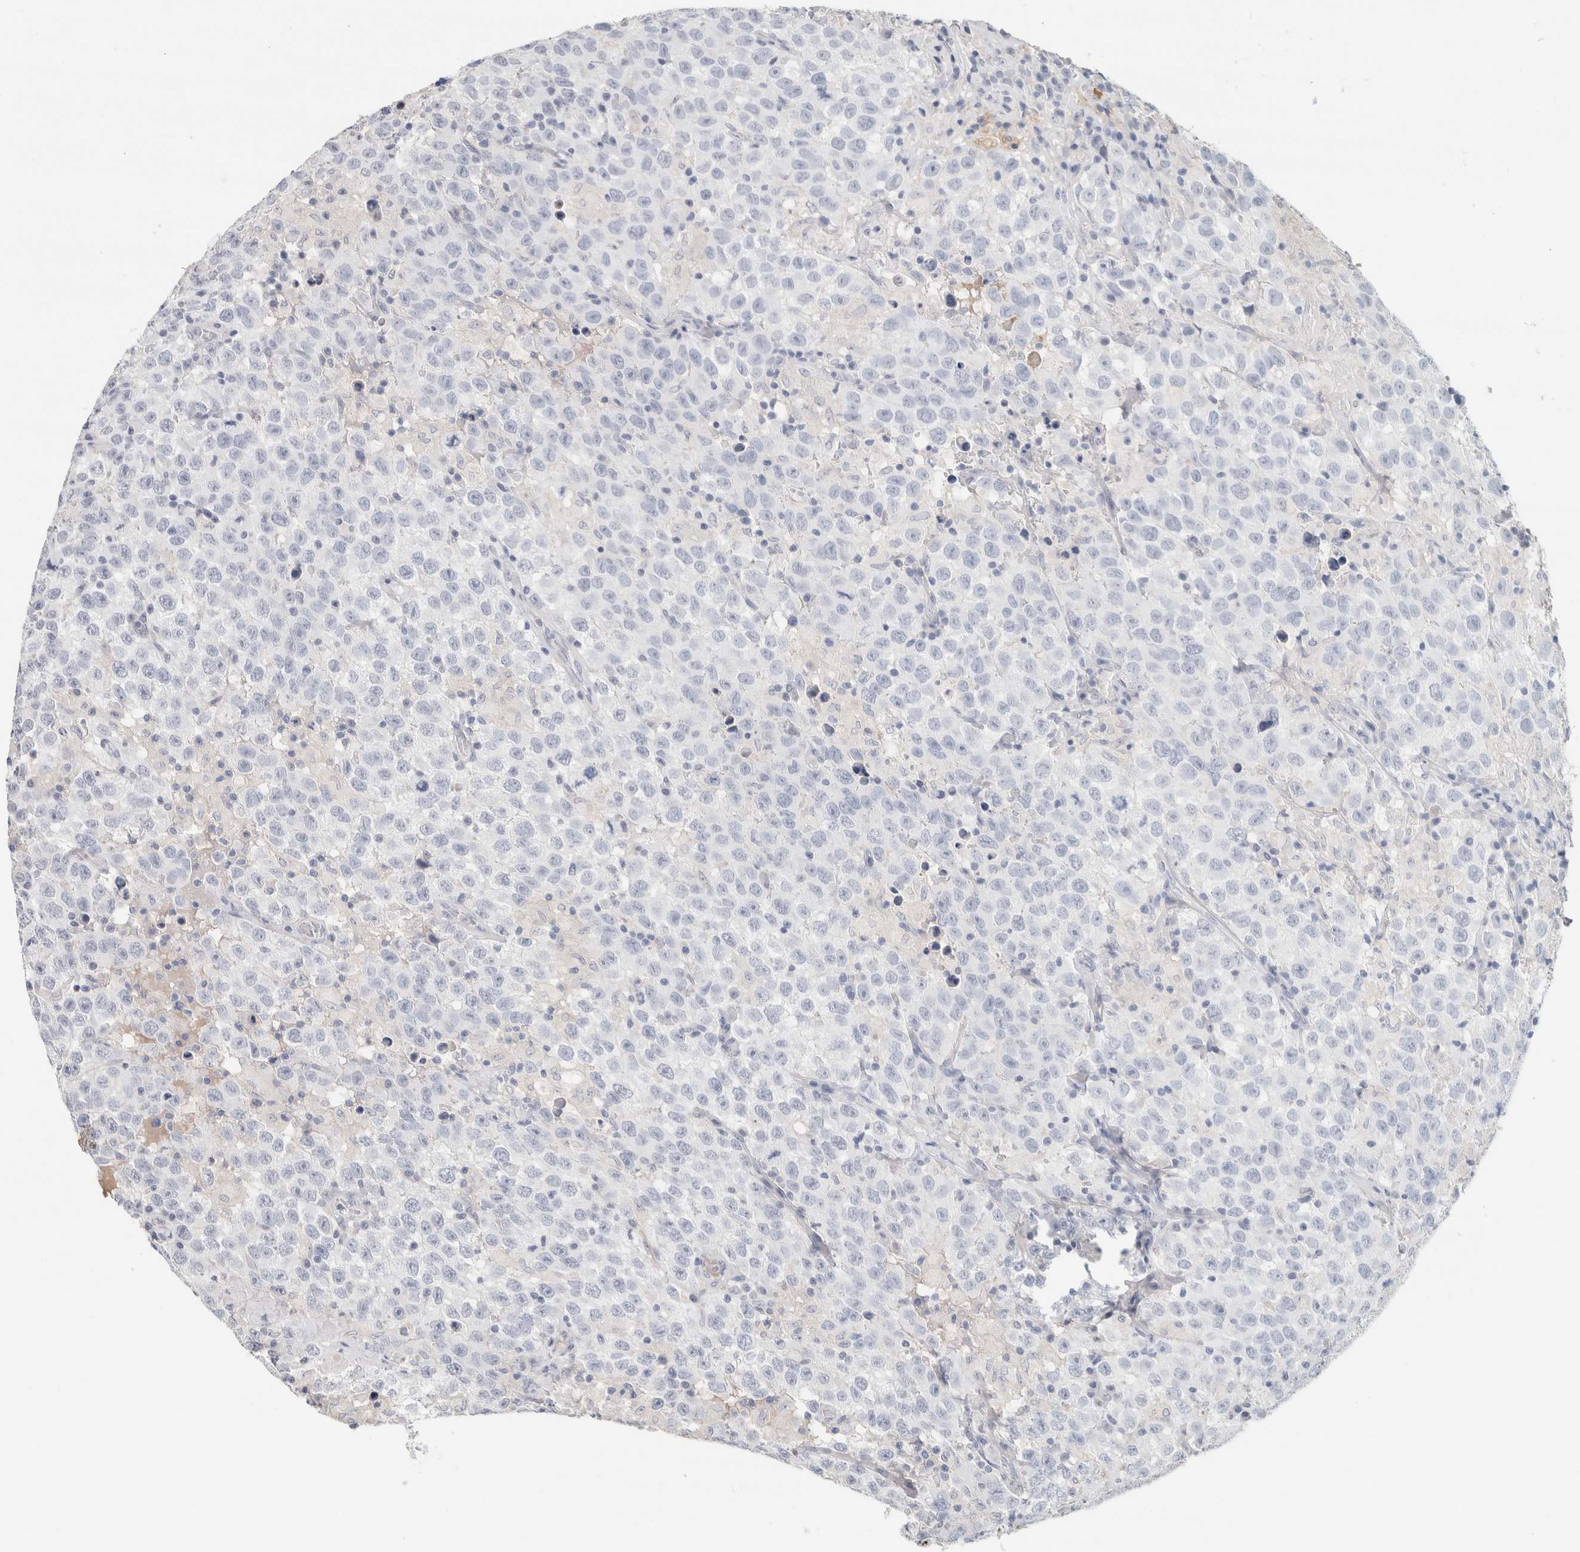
{"staining": {"intensity": "negative", "quantity": "none", "location": "none"}, "tissue": "testis cancer", "cell_type": "Tumor cells", "image_type": "cancer", "snomed": [{"axis": "morphology", "description": "Seminoma, NOS"}, {"axis": "topography", "description": "Testis"}], "caption": "The image displays no significant expression in tumor cells of testis seminoma.", "gene": "IL6", "patient": {"sex": "male", "age": 41}}